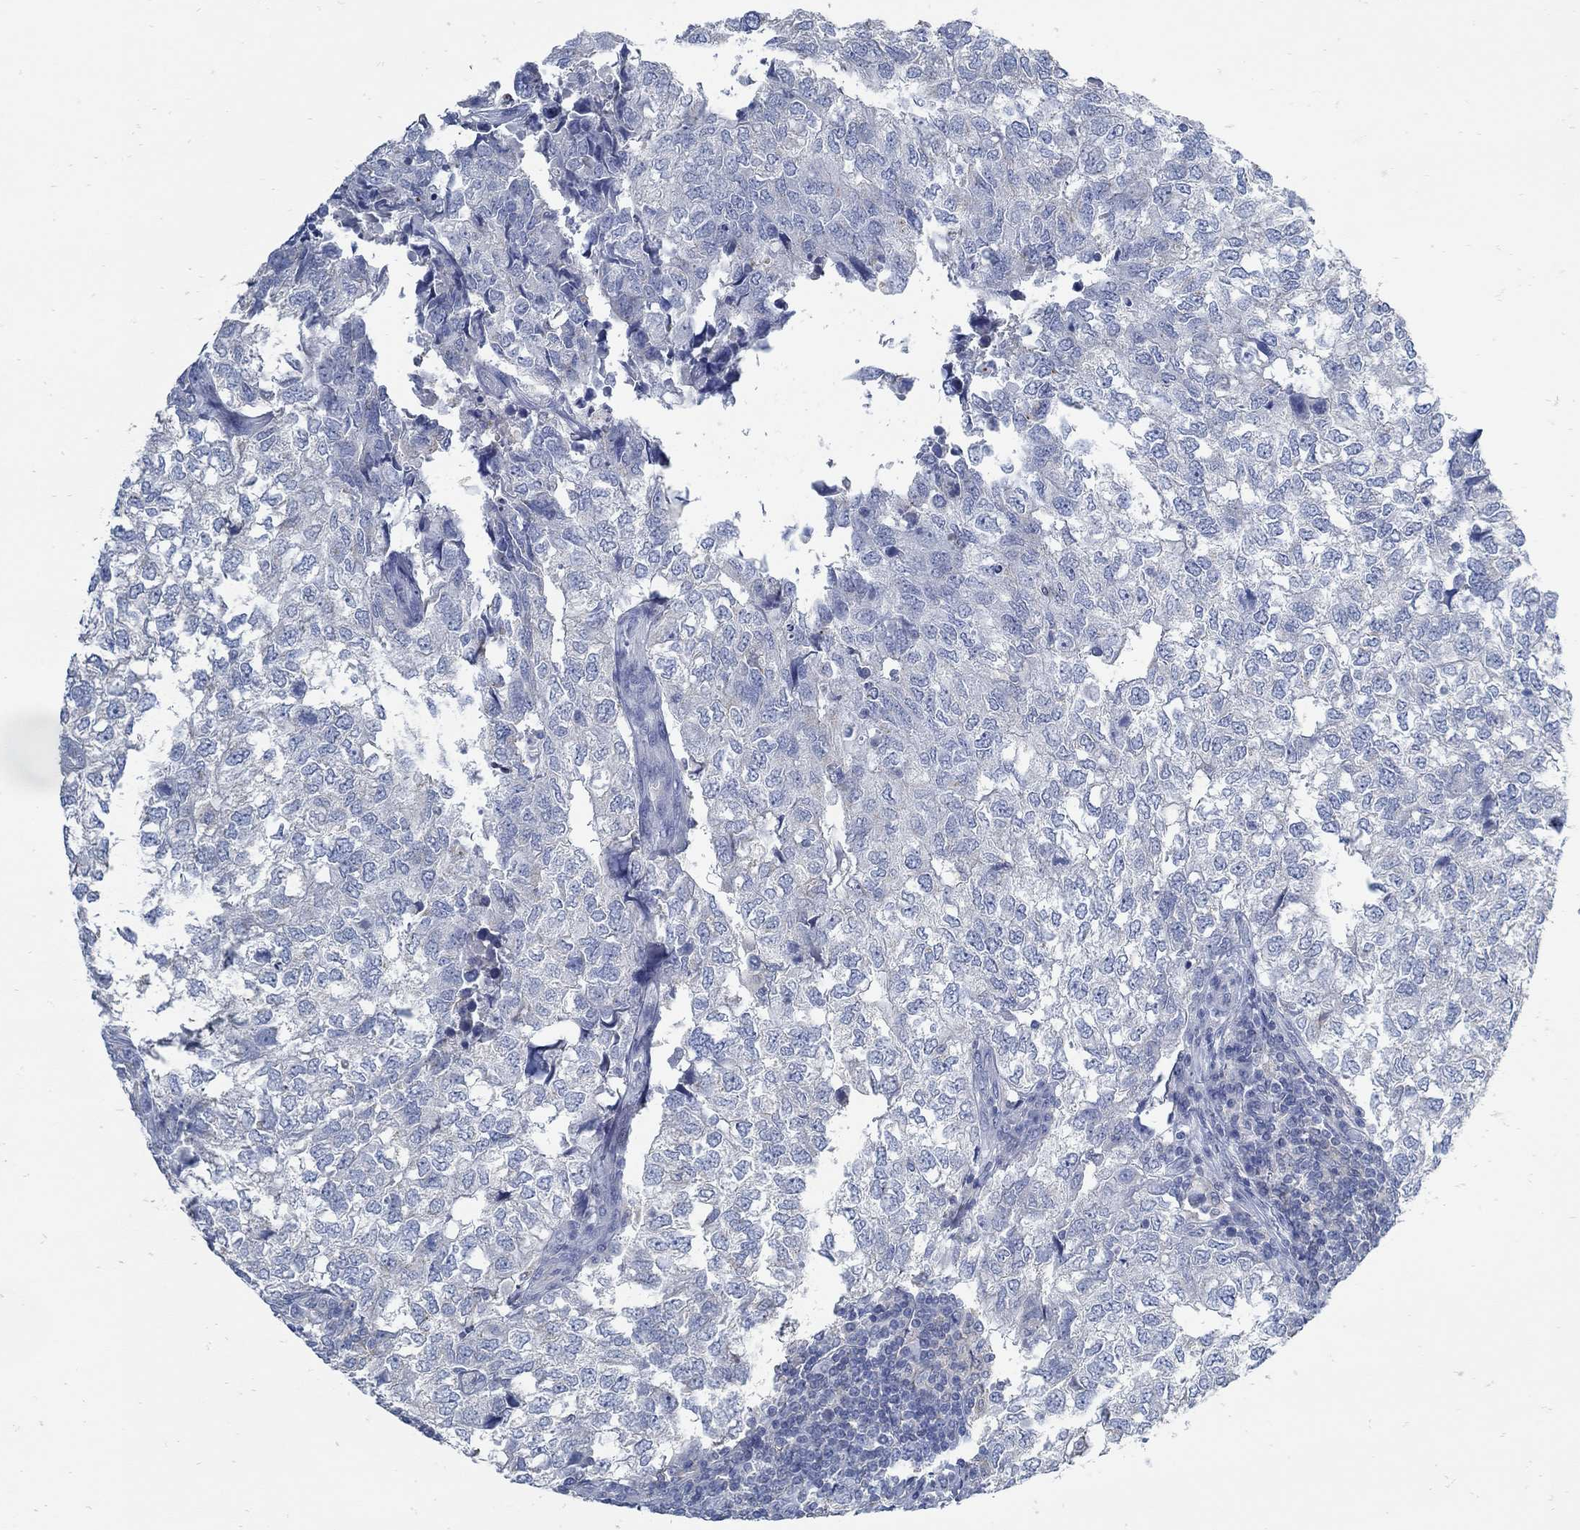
{"staining": {"intensity": "negative", "quantity": "none", "location": "none"}, "tissue": "breast cancer", "cell_type": "Tumor cells", "image_type": "cancer", "snomed": [{"axis": "morphology", "description": "Duct carcinoma"}, {"axis": "topography", "description": "Breast"}], "caption": "DAB immunohistochemical staining of human intraductal carcinoma (breast) shows no significant staining in tumor cells. The staining was performed using DAB (3,3'-diaminobenzidine) to visualize the protein expression in brown, while the nuclei were stained in blue with hematoxylin (Magnification: 20x).", "gene": "ZFAND4", "patient": {"sex": "female", "age": 30}}